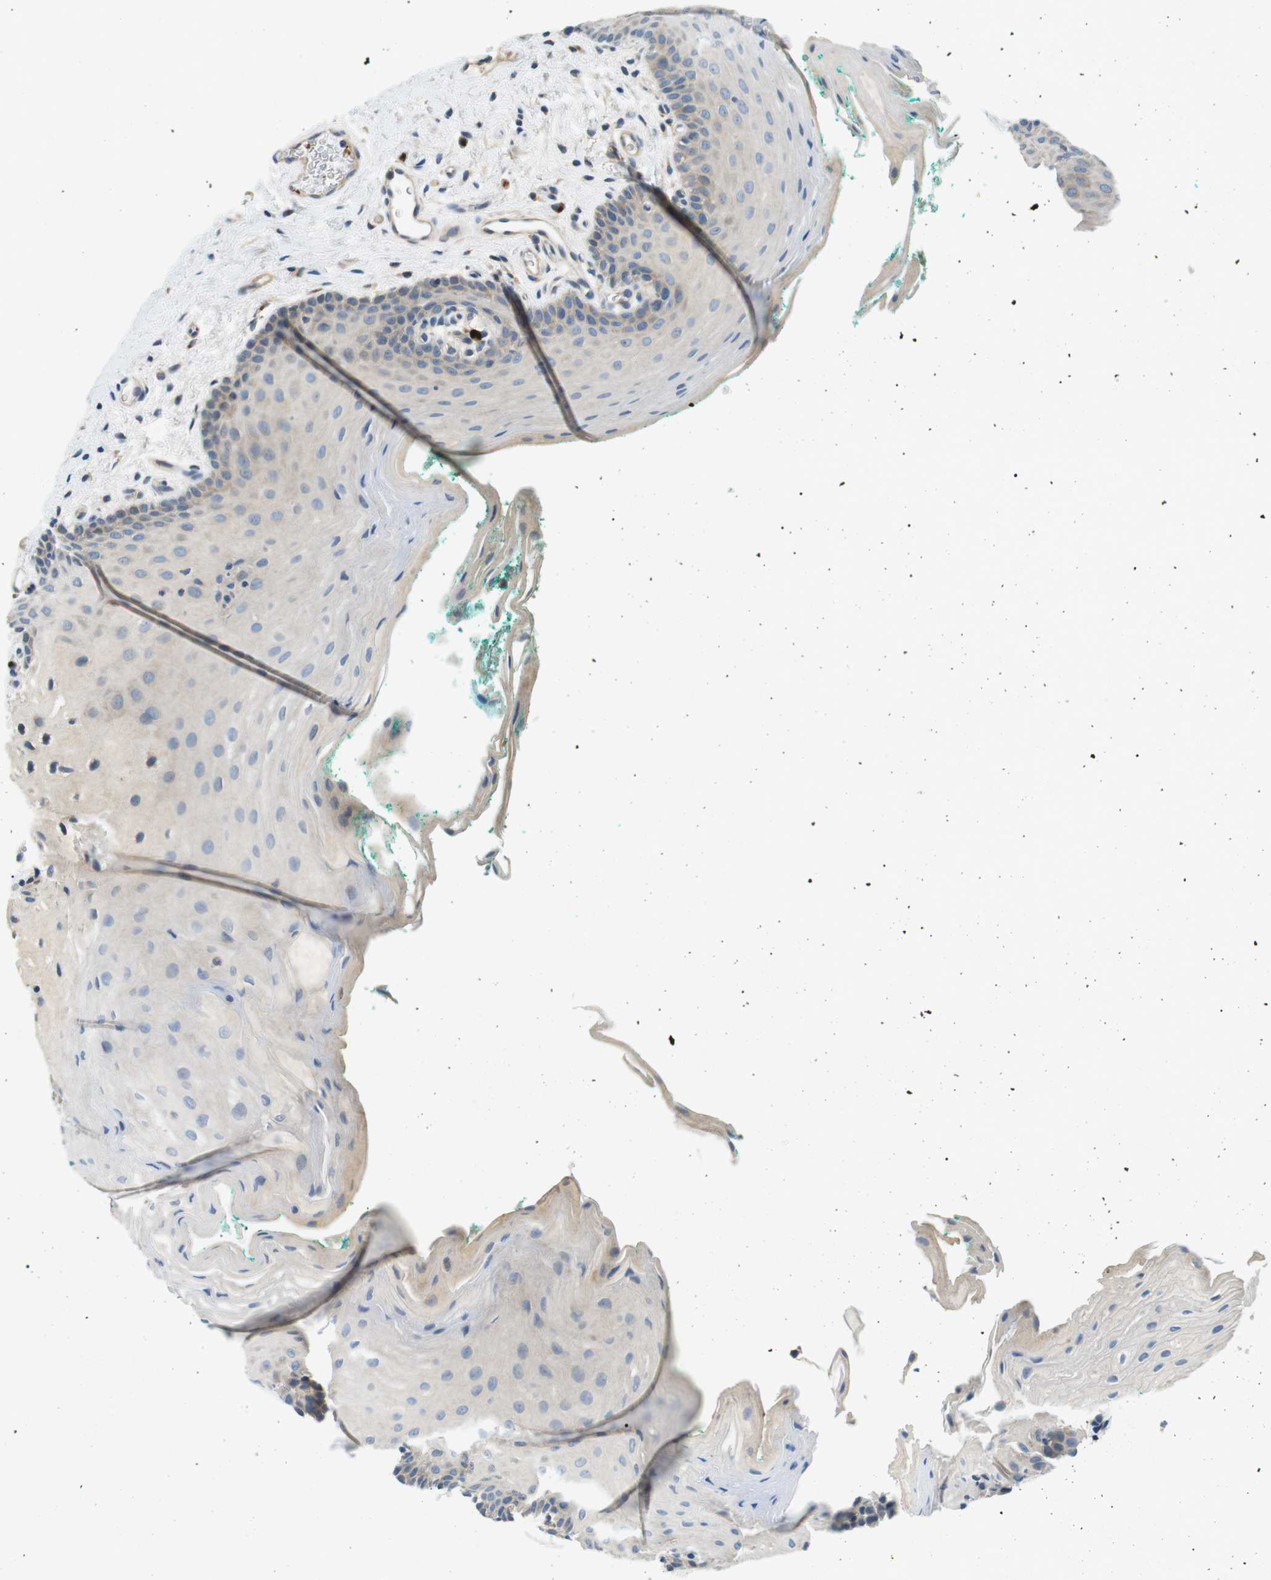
{"staining": {"intensity": "negative", "quantity": "none", "location": "none"}, "tissue": "oral mucosa", "cell_type": "Squamous epithelial cells", "image_type": "normal", "snomed": [{"axis": "morphology", "description": "Normal tissue, NOS"}, {"axis": "topography", "description": "Oral tissue"}], "caption": "Immunohistochemistry micrograph of unremarkable oral mucosa: human oral mucosa stained with DAB (3,3'-diaminobenzidine) reveals no significant protein expression in squamous epithelial cells.", "gene": "DIPK1A", "patient": {"sex": "male", "age": 58}}